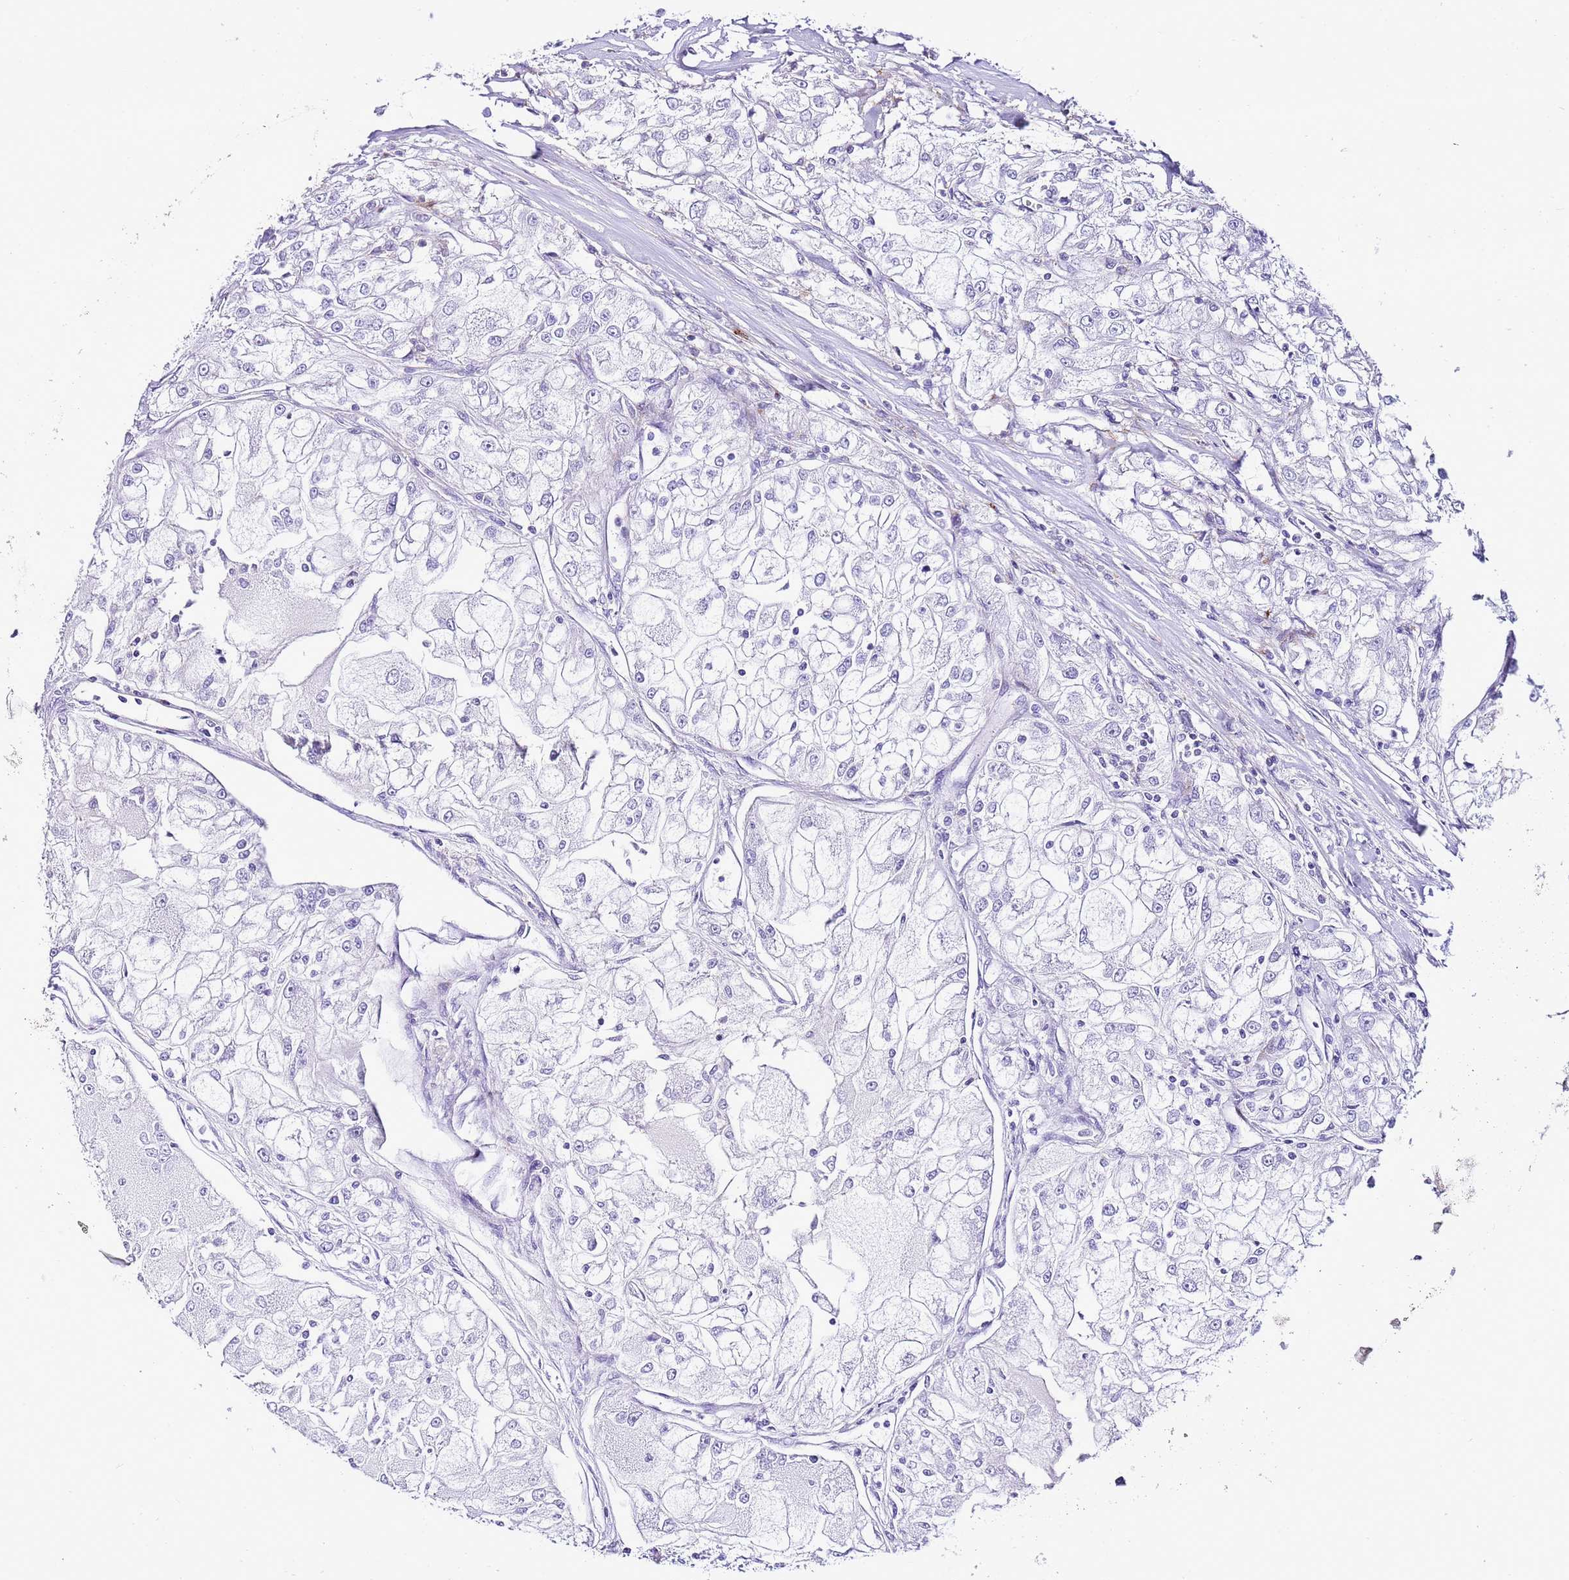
{"staining": {"intensity": "negative", "quantity": "none", "location": "none"}, "tissue": "renal cancer", "cell_type": "Tumor cells", "image_type": "cancer", "snomed": [{"axis": "morphology", "description": "Adenocarcinoma, NOS"}, {"axis": "topography", "description": "Kidney"}], "caption": "DAB (3,3'-diaminobenzidine) immunohistochemical staining of renal cancer shows no significant positivity in tumor cells.", "gene": "ALDH3A1", "patient": {"sex": "female", "age": 72}}